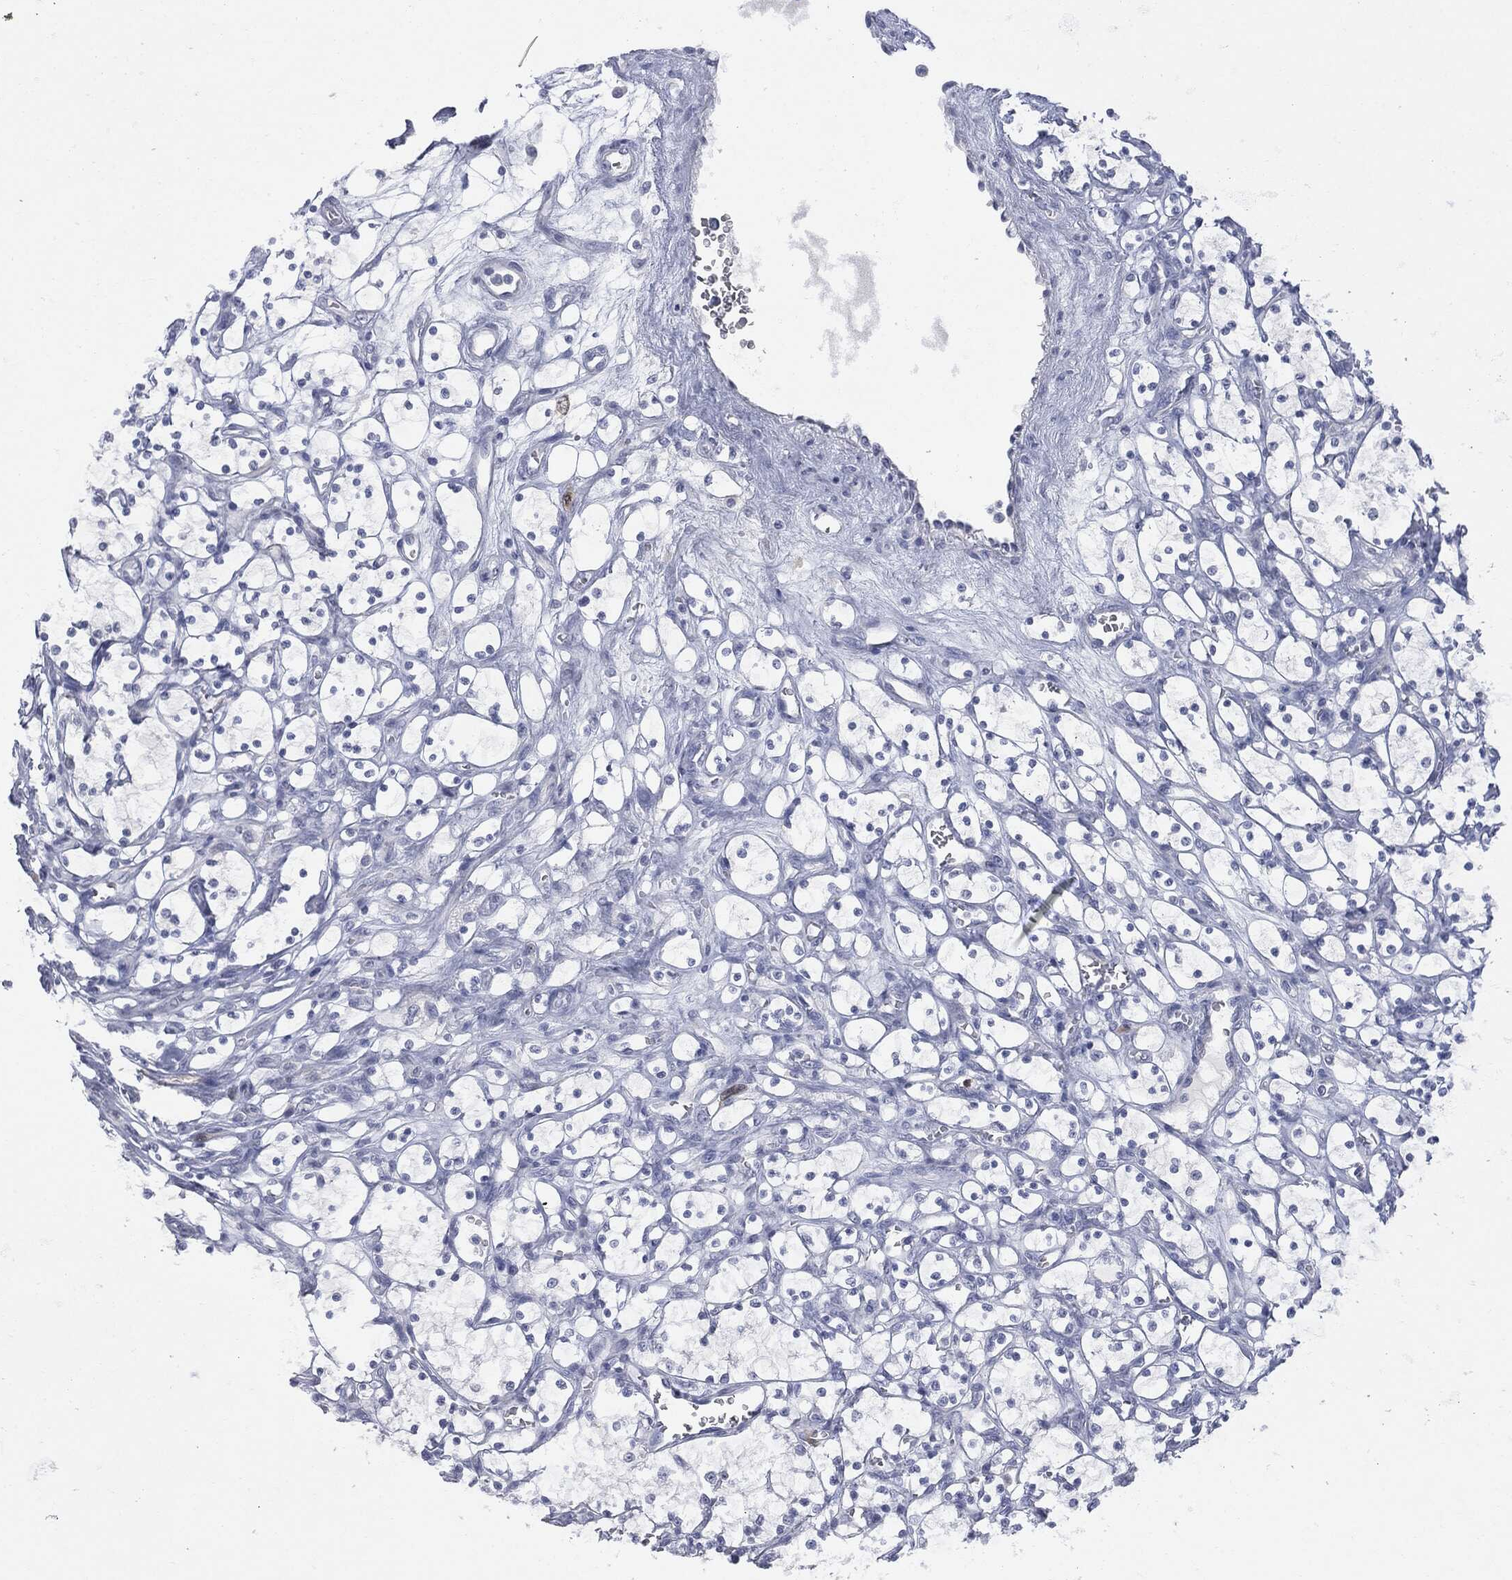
{"staining": {"intensity": "negative", "quantity": "none", "location": "none"}, "tissue": "renal cancer", "cell_type": "Tumor cells", "image_type": "cancer", "snomed": [{"axis": "morphology", "description": "Adenocarcinoma, NOS"}, {"axis": "topography", "description": "Kidney"}], "caption": "DAB (3,3'-diaminobenzidine) immunohistochemical staining of renal adenocarcinoma shows no significant positivity in tumor cells. The staining is performed using DAB brown chromogen with nuclei counter-stained in using hematoxylin.", "gene": "UBE2C", "patient": {"sex": "female", "age": 69}}